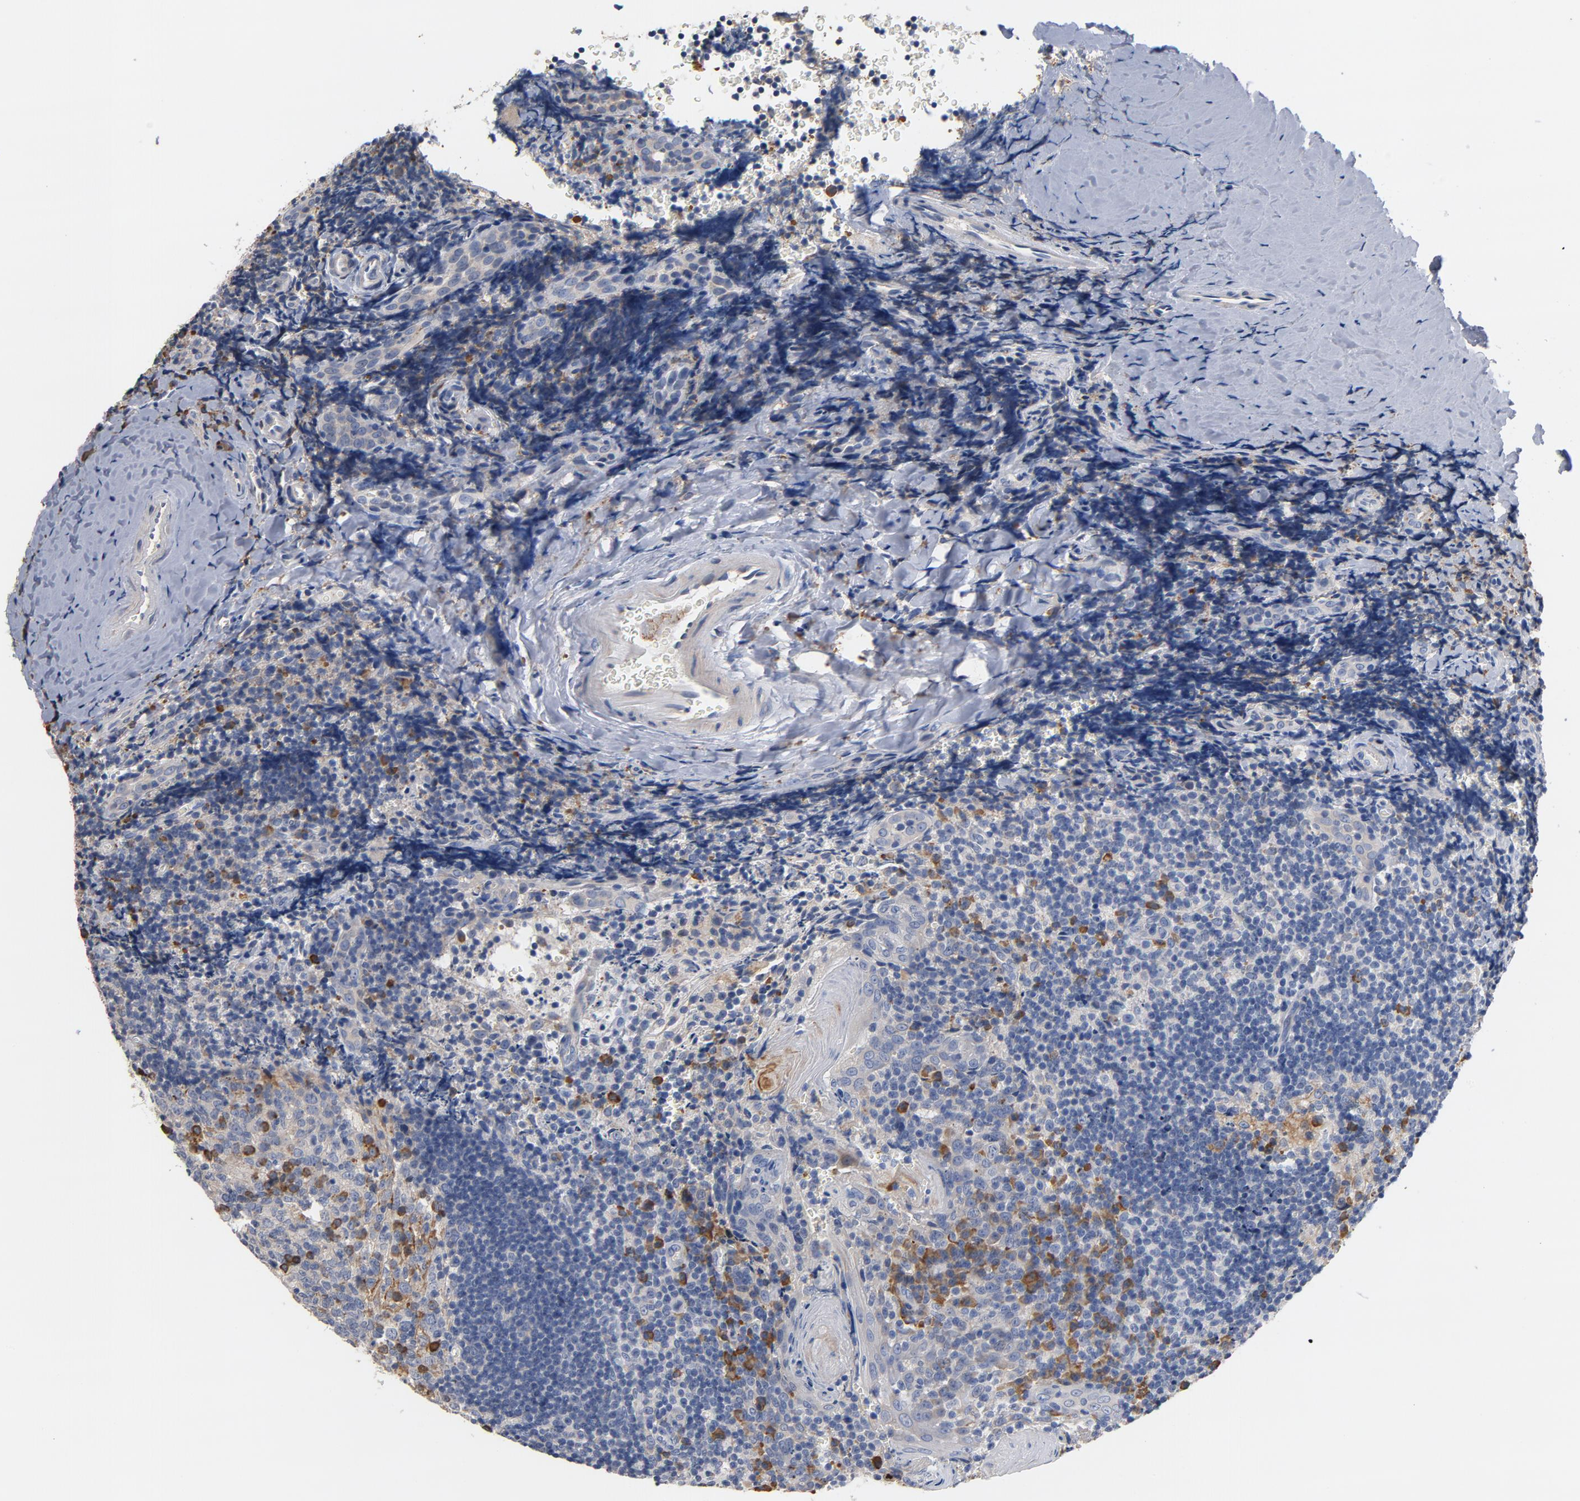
{"staining": {"intensity": "moderate", "quantity": "<25%", "location": "cytoplasmic/membranous"}, "tissue": "tonsil", "cell_type": "Non-germinal center cells", "image_type": "normal", "snomed": [{"axis": "morphology", "description": "Normal tissue, NOS"}, {"axis": "topography", "description": "Tonsil"}], "caption": "An IHC photomicrograph of unremarkable tissue is shown. Protein staining in brown highlights moderate cytoplasmic/membranous positivity in tonsil within non-germinal center cells.", "gene": "TLR4", "patient": {"sex": "male", "age": 20}}